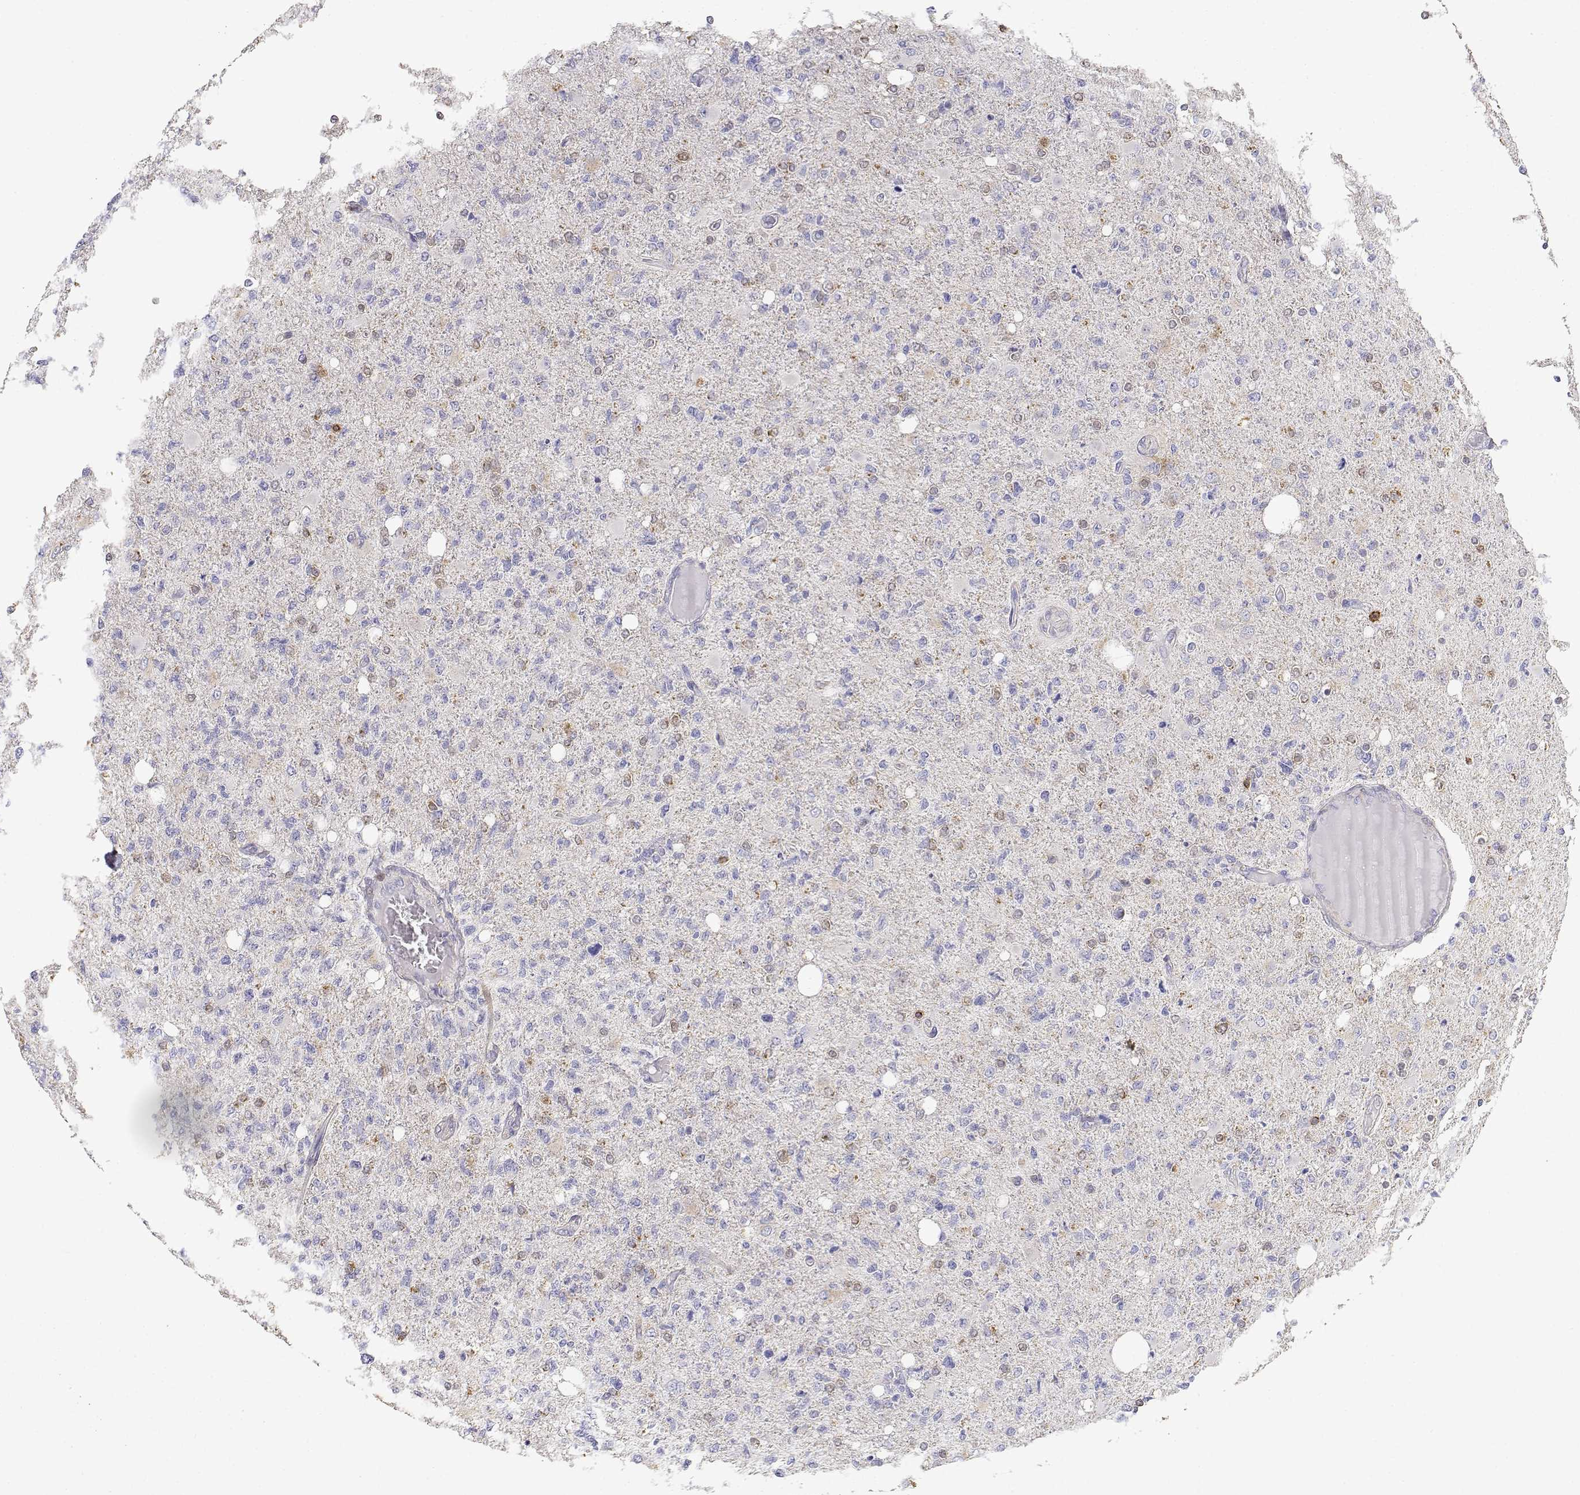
{"staining": {"intensity": "weak", "quantity": "<25%", "location": "nuclear"}, "tissue": "glioma", "cell_type": "Tumor cells", "image_type": "cancer", "snomed": [{"axis": "morphology", "description": "Glioma, malignant, High grade"}, {"axis": "topography", "description": "Cerebral cortex"}], "caption": "Tumor cells show no significant staining in glioma.", "gene": "ADA", "patient": {"sex": "male", "age": 70}}